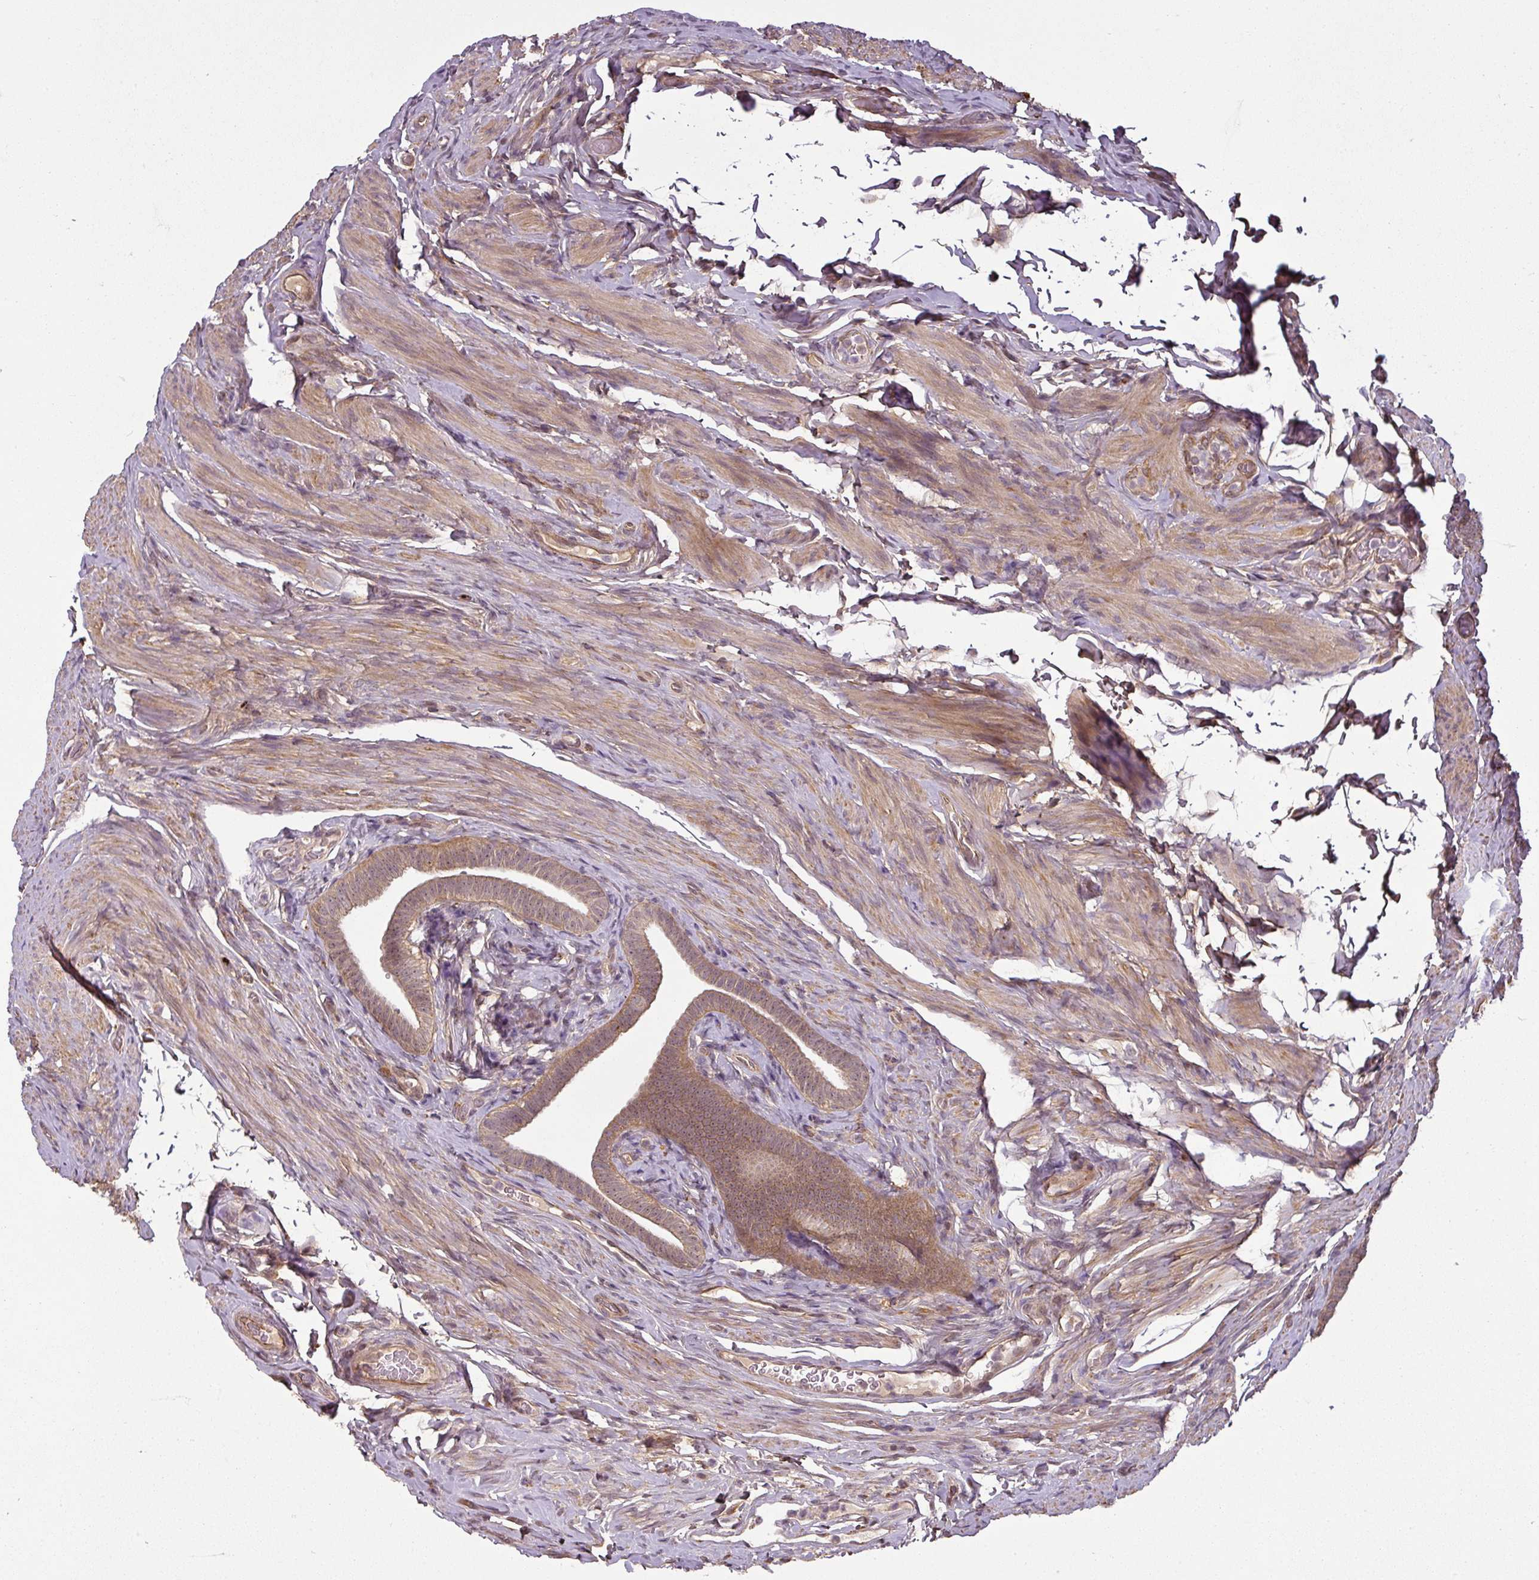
{"staining": {"intensity": "moderate", "quantity": ">75%", "location": "cytoplasmic/membranous,nuclear"}, "tissue": "fallopian tube", "cell_type": "Glandular cells", "image_type": "normal", "snomed": [{"axis": "morphology", "description": "Normal tissue, NOS"}, {"axis": "topography", "description": "Fallopian tube"}], "caption": "DAB (3,3'-diaminobenzidine) immunohistochemical staining of benign fallopian tube reveals moderate cytoplasmic/membranous,nuclear protein expression in approximately >75% of glandular cells. The protein is shown in brown color, while the nuclei are stained blue.", "gene": "DIMT1", "patient": {"sex": "female", "age": 69}}